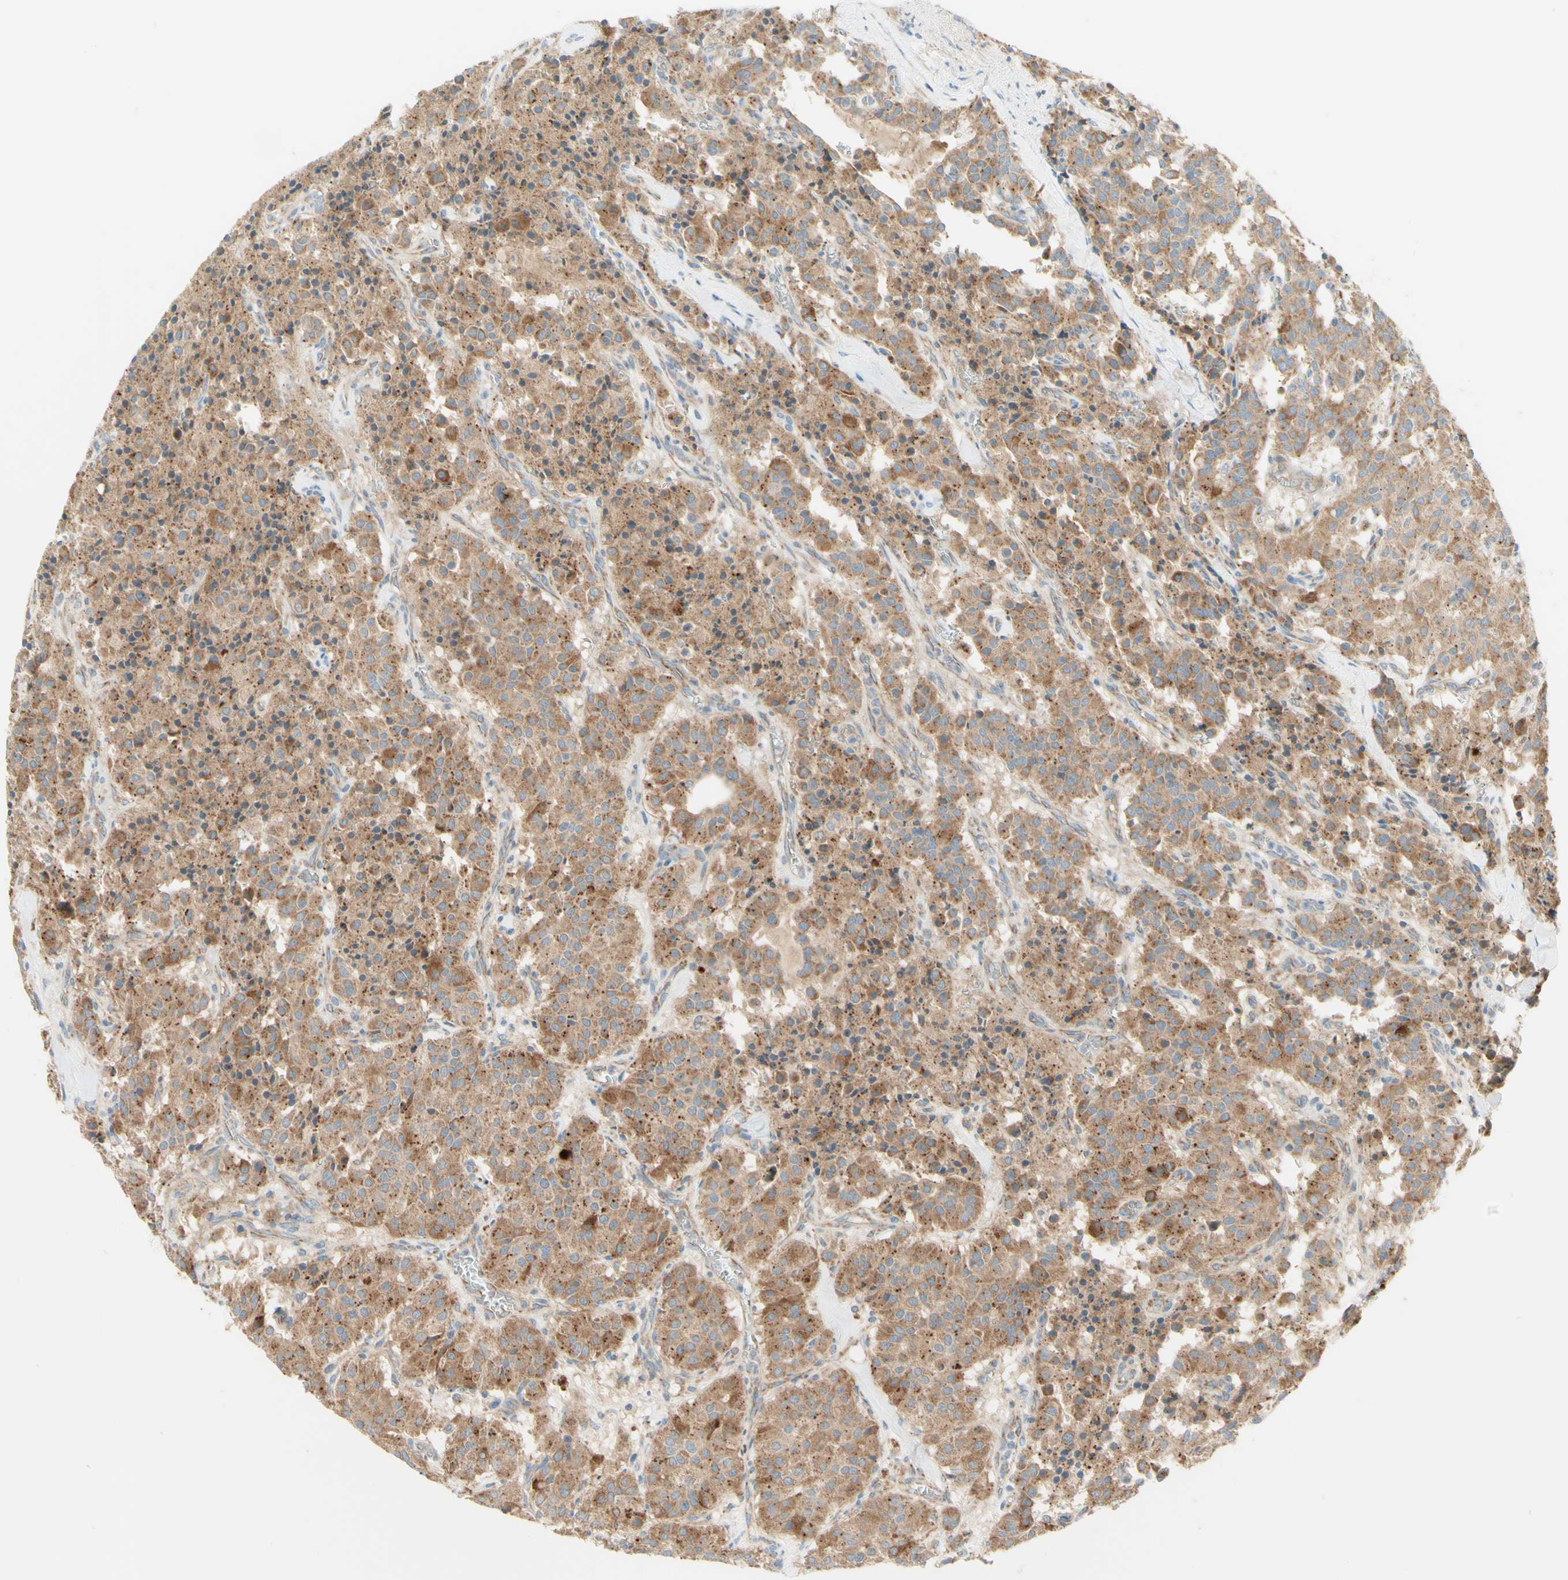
{"staining": {"intensity": "moderate", "quantity": ">75%", "location": "cytoplasmic/membranous"}, "tissue": "carcinoid", "cell_type": "Tumor cells", "image_type": "cancer", "snomed": [{"axis": "morphology", "description": "Carcinoid, malignant, NOS"}, {"axis": "topography", "description": "Lung"}], "caption": "Protein expression analysis of human carcinoid reveals moderate cytoplasmic/membranous staining in about >75% of tumor cells. Using DAB (brown) and hematoxylin (blue) stains, captured at high magnification using brightfield microscopy.", "gene": "ARMC10", "patient": {"sex": "male", "age": 30}}